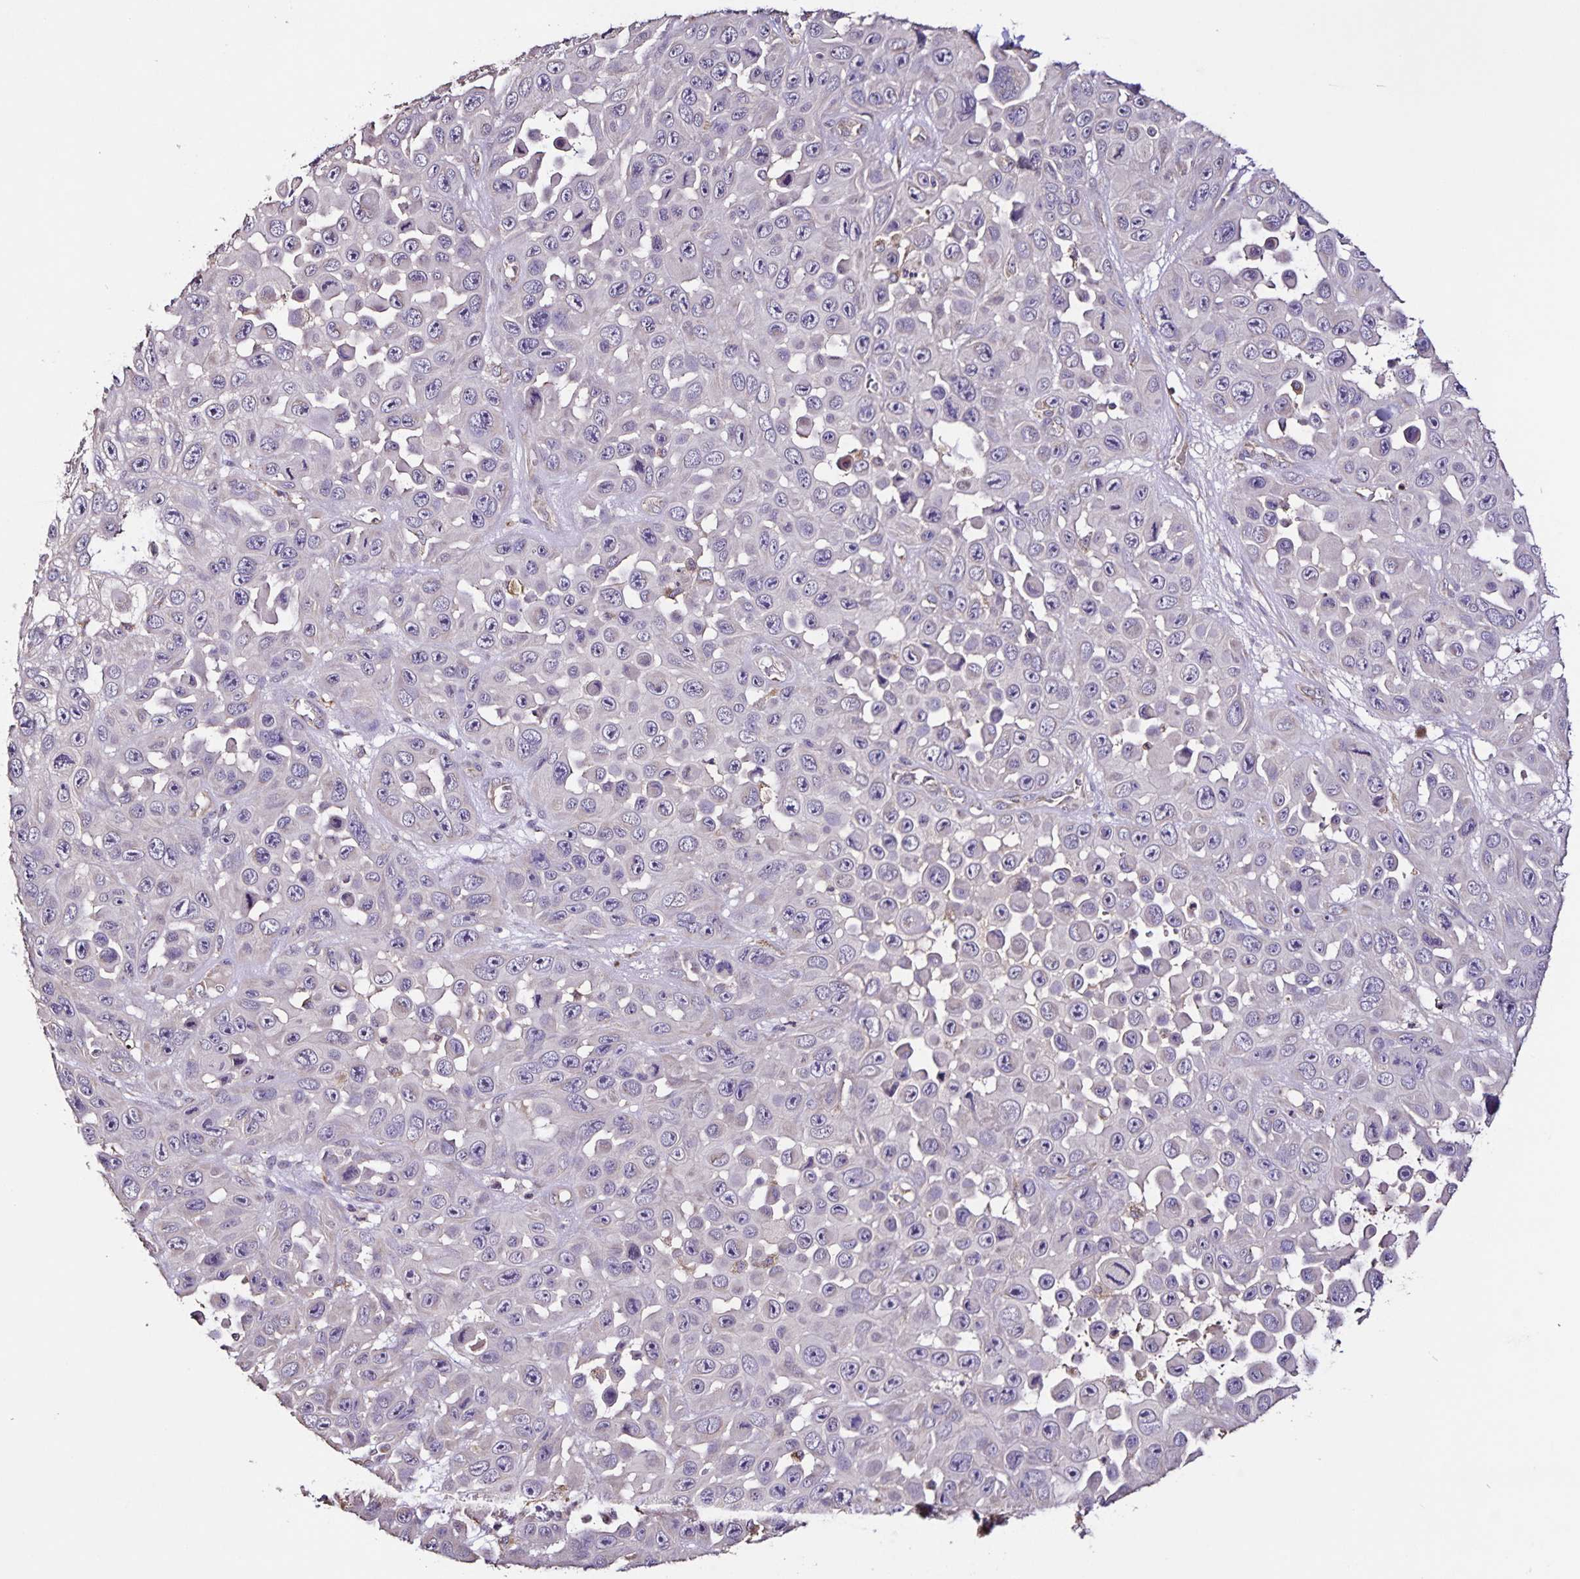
{"staining": {"intensity": "negative", "quantity": "none", "location": "none"}, "tissue": "skin cancer", "cell_type": "Tumor cells", "image_type": "cancer", "snomed": [{"axis": "morphology", "description": "Squamous cell carcinoma, NOS"}, {"axis": "topography", "description": "Skin"}], "caption": "Tumor cells are negative for protein expression in human squamous cell carcinoma (skin).", "gene": "MAN1A1", "patient": {"sex": "male", "age": 81}}